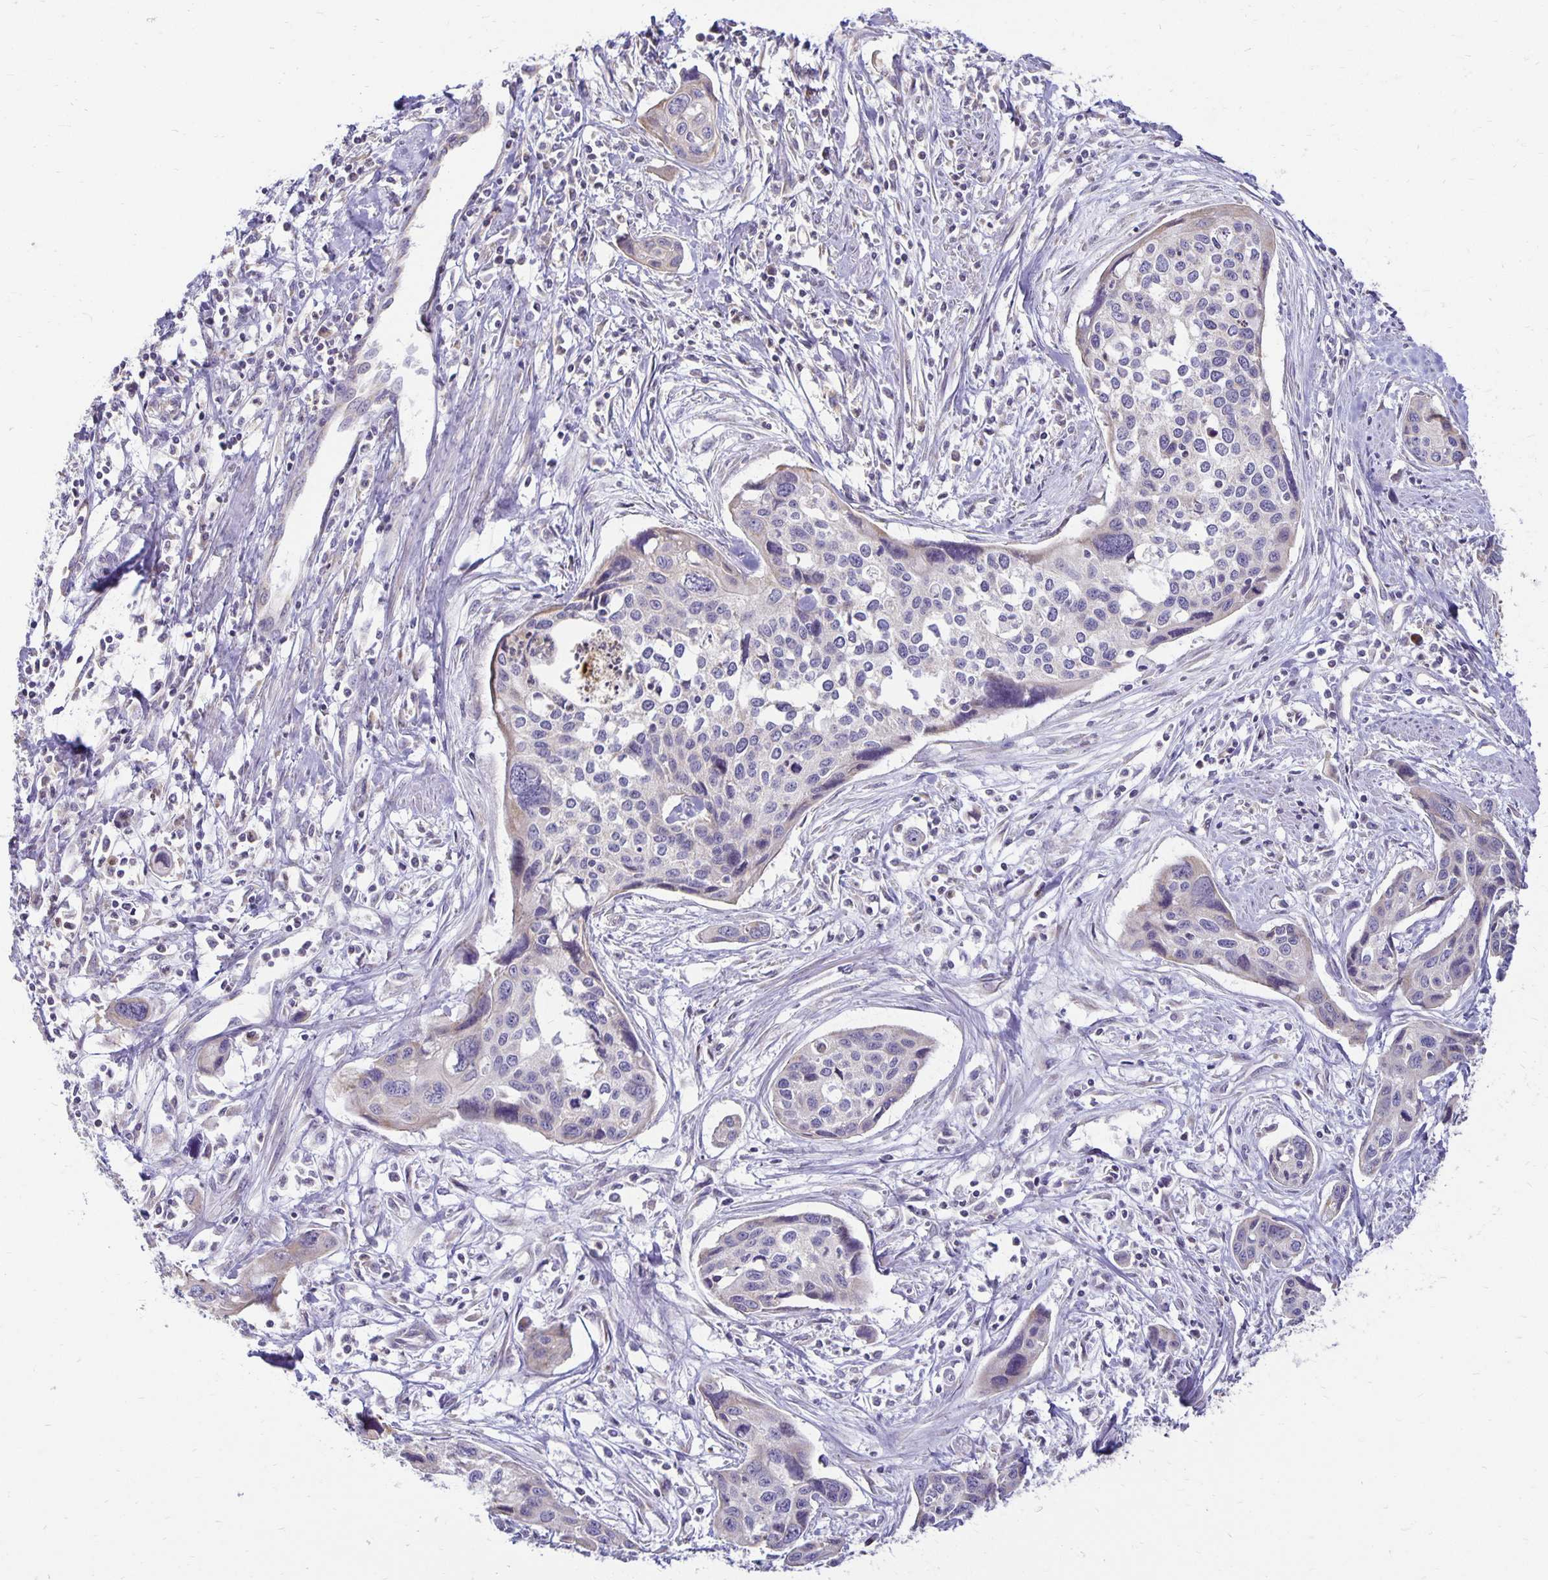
{"staining": {"intensity": "negative", "quantity": "none", "location": "none"}, "tissue": "cervical cancer", "cell_type": "Tumor cells", "image_type": "cancer", "snomed": [{"axis": "morphology", "description": "Squamous cell carcinoma, NOS"}, {"axis": "topography", "description": "Cervix"}], "caption": "This histopathology image is of cervical cancer stained with IHC to label a protein in brown with the nuclei are counter-stained blue. There is no staining in tumor cells. The staining was performed using DAB to visualize the protein expression in brown, while the nuclei were stained in blue with hematoxylin (Magnification: 20x).", "gene": "FN3K", "patient": {"sex": "female", "age": 31}}